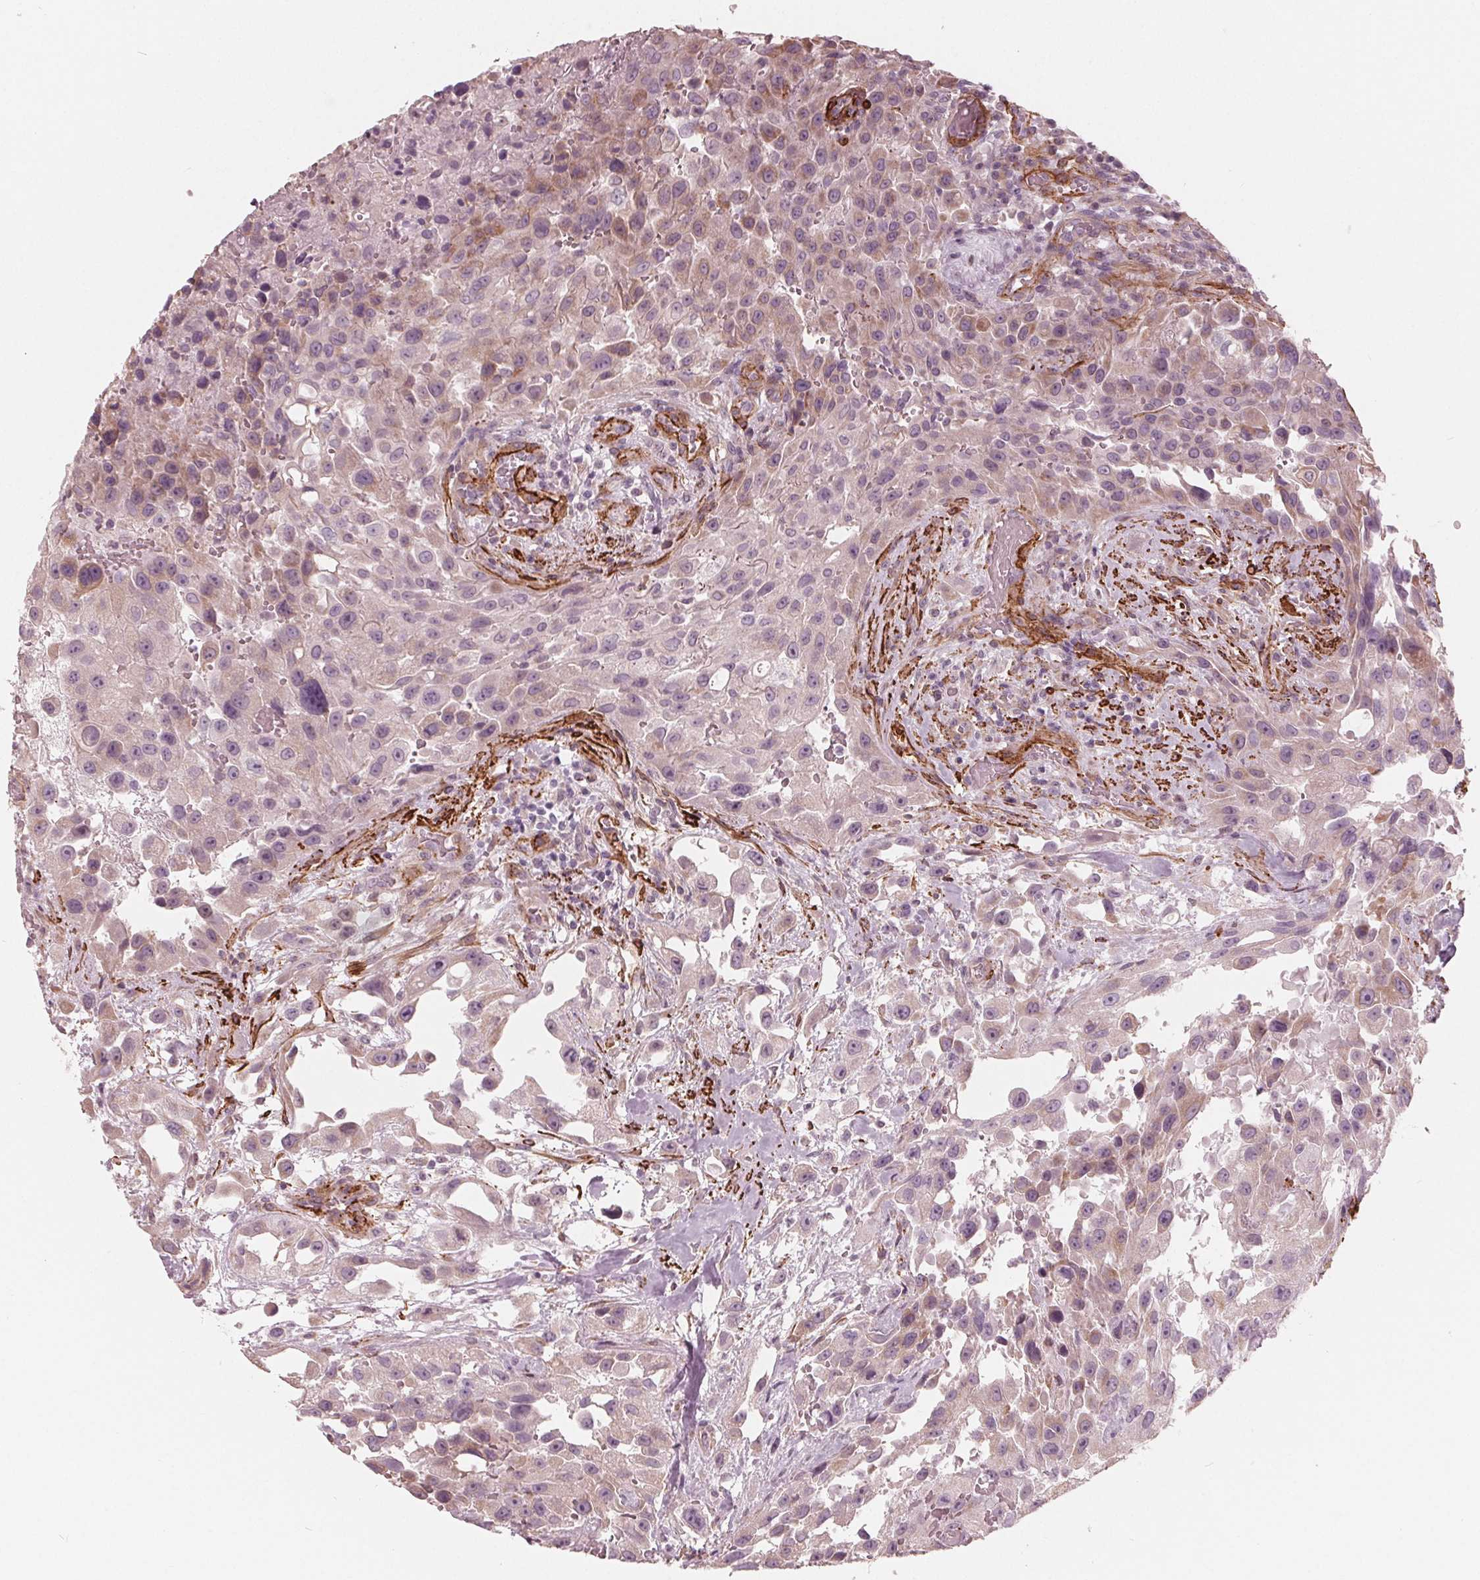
{"staining": {"intensity": "weak", "quantity": "<25%", "location": "cytoplasmic/membranous,nuclear"}, "tissue": "urothelial cancer", "cell_type": "Tumor cells", "image_type": "cancer", "snomed": [{"axis": "morphology", "description": "Urothelial carcinoma, High grade"}, {"axis": "topography", "description": "Urinary bladder"}], "caption": "Human urothelial cancer stained for a protein using IHC reveals no expression in tumor cells.", "gene": "MIER3", "patient": {"sex": "male", "age": 79}}